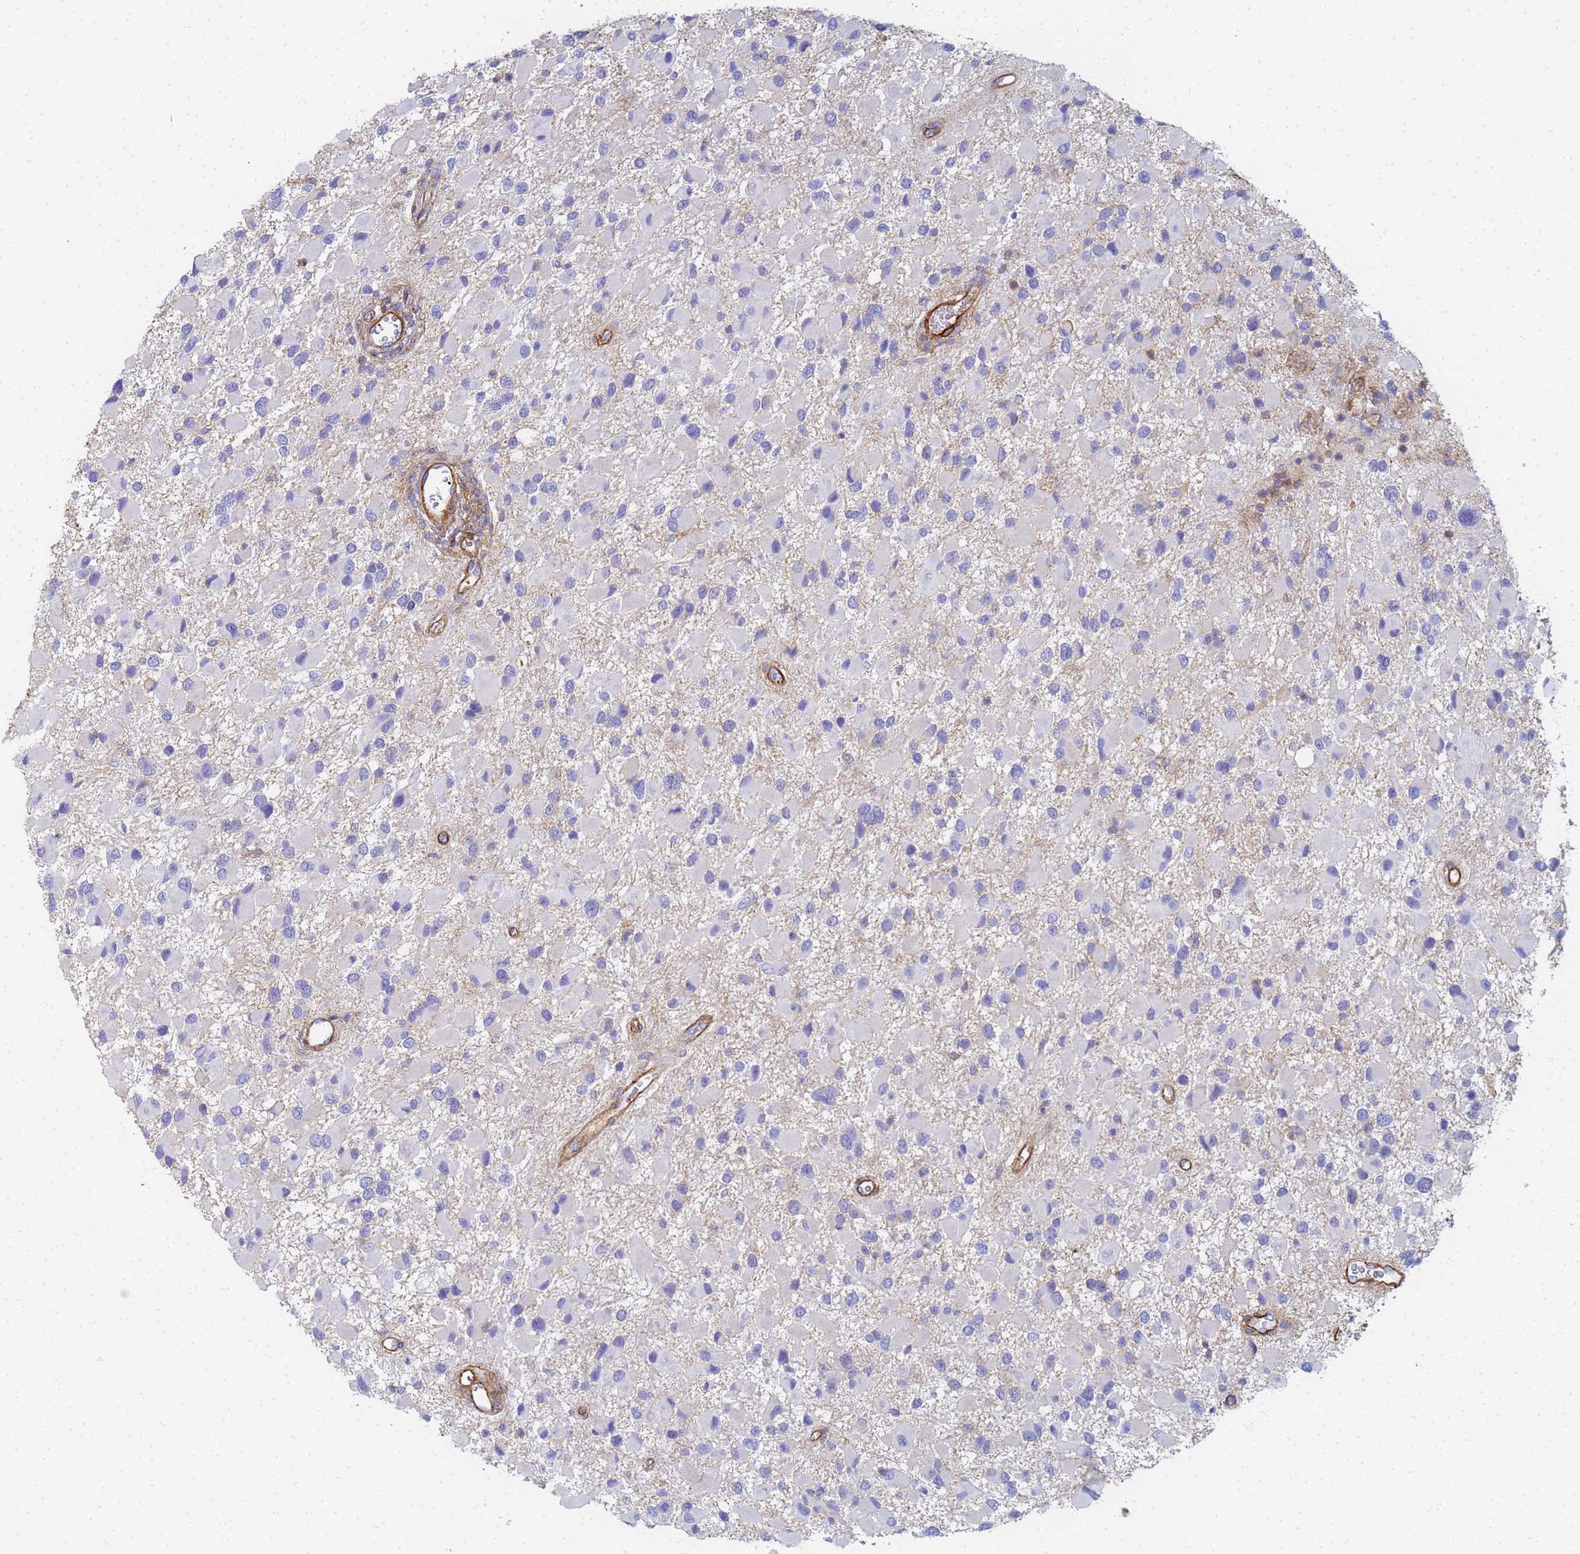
{"staining": {"intensity": "negative", "quantity": "none", "location": "none"}, "tissue": "glioma", "cell_type": "Tumor cells", "image_type": "cancer", "snomed": [{"axis": "morphology", "description": "Glioma, malignant, High grade"}, {"axis": "topography", "description": "Brain"}], "caption": "The immunohistochemistry (IHC) photomicrograph has no significant staining in tumor cells of glioma tissue.", "gene": "TPM1", "patient": {"sex": "male", "age": 53}}